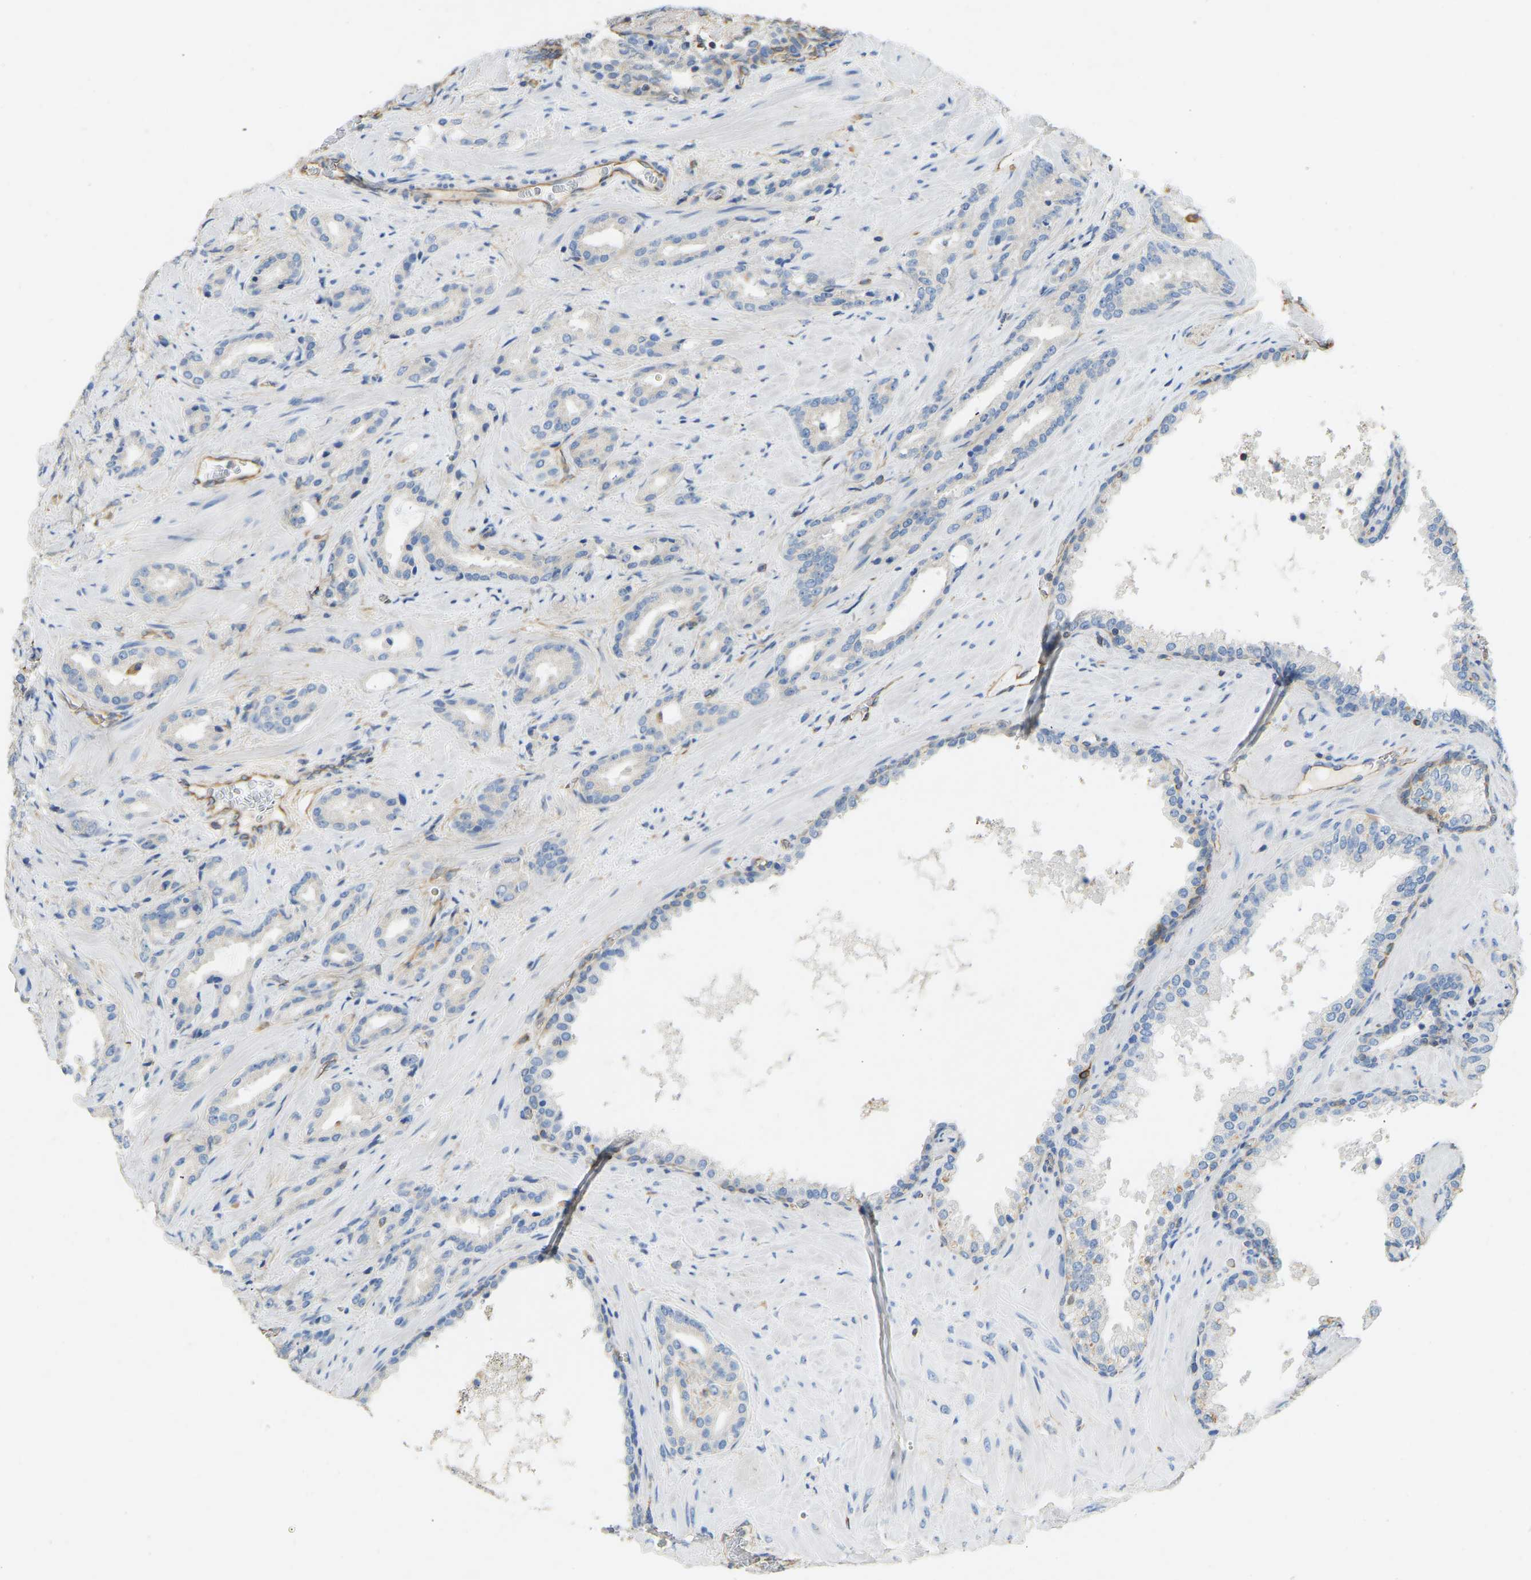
{"staining": {"intensity": "negative", "quantity": "none", "location": "none"}, "tissue": "prostate cancer", "cell_type": "Tumor cells", "image_type": "cancer", "snomed": [{"axis": "morphology", "description": "Adenocarcinoma, High grade"}, {"axis": "topography", "description": "Prostate"}], "caption": "Tumor cells show no significant protein staining in prostate cancer (adenocarcinoma (high-grade)).", "gene": "TECTA", "patient": {"sex": "male", "age": 64}}